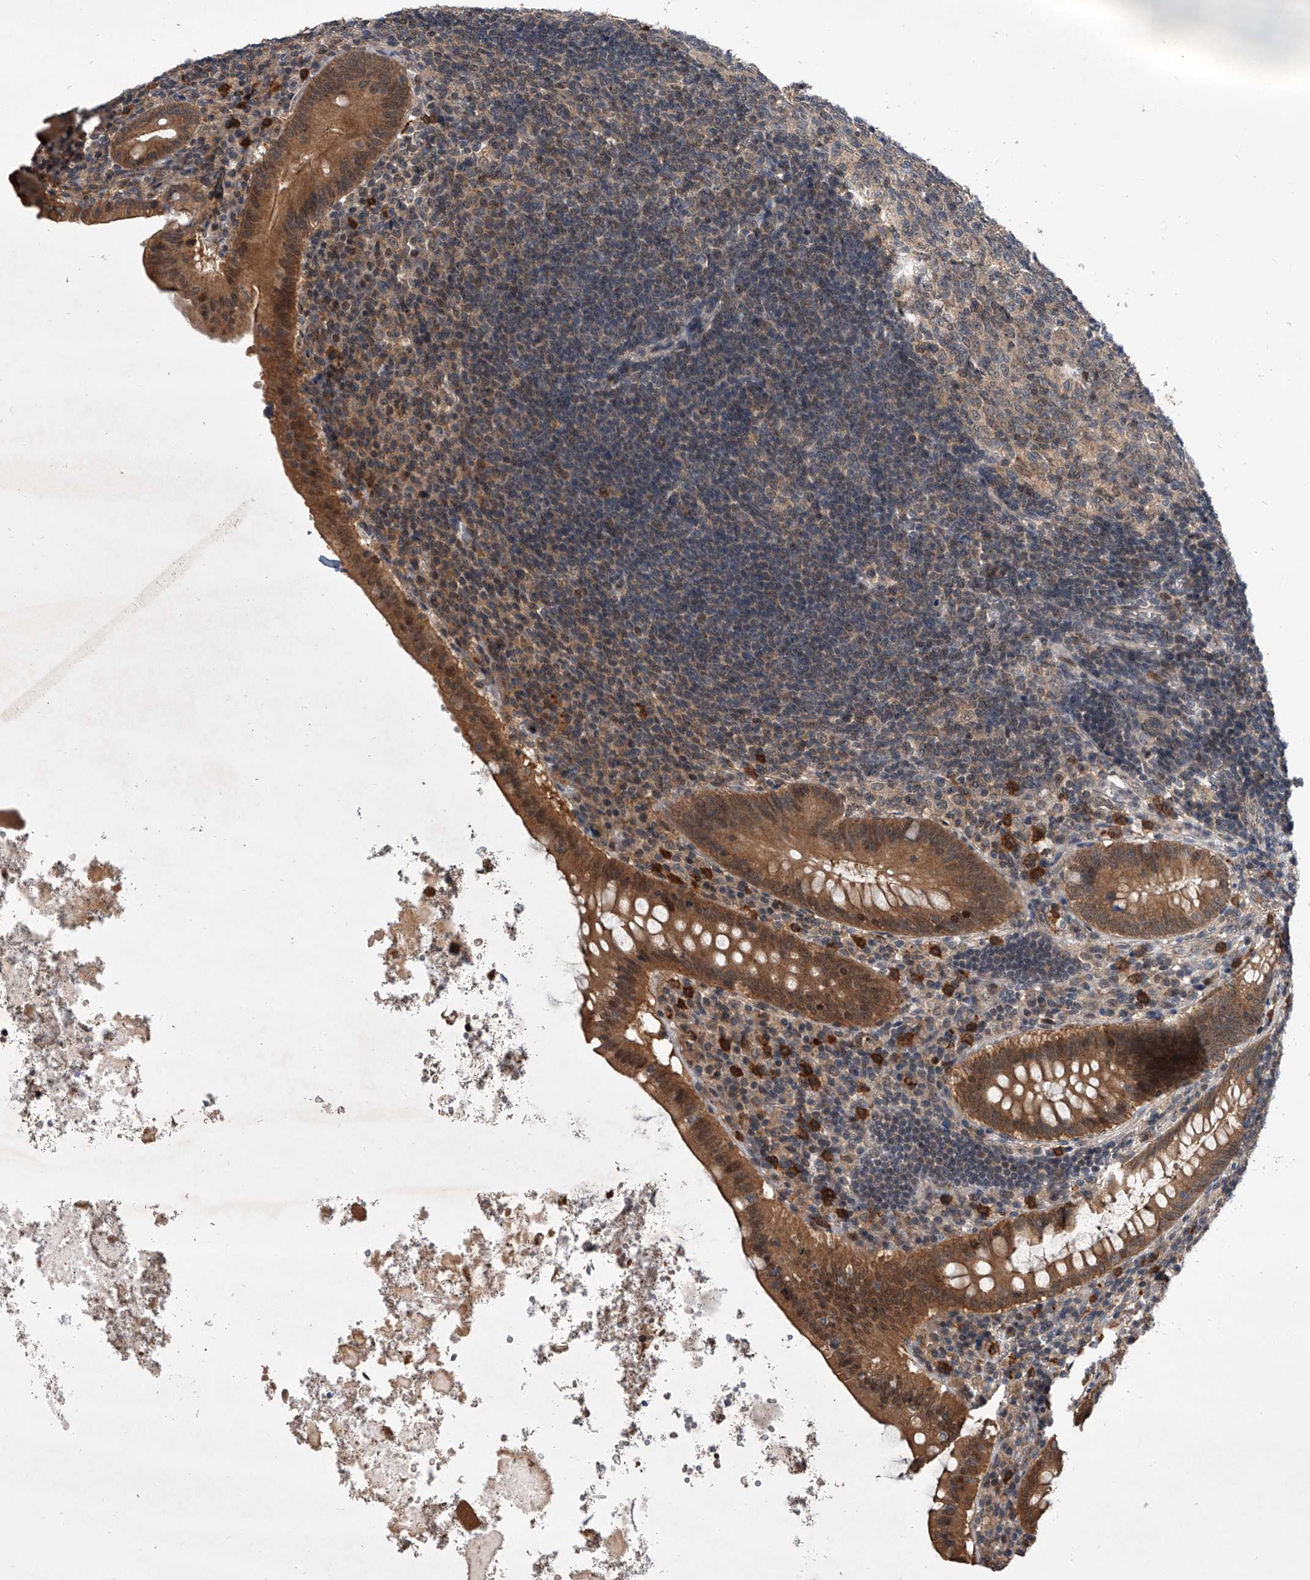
{"staining": {"intensity": "moderate", "quantity": ">75%", "location": "cytoplasmic/membranous"}, "tissue": "appendix", "cell_type": "Glandular cells", "image_type": "normal", "snomed": [{"axis": "morphology", "description": "Normal tissue, NOS"}, {"axis": "topography", "description": "Appendix"}], "caption": "A medium amount of moderate cytoplasmic/membranous staining is present in approximately >75% of glandular cells in benign appendix. The staining is performed using DAB (3,3'-diaminobenzidine) brown chromogen to label protein expression. The nuclei are counter-stained blue using hematoxylin.", "gene": "BHLHE23", "patient": {"sex": "female", "age": 54}}